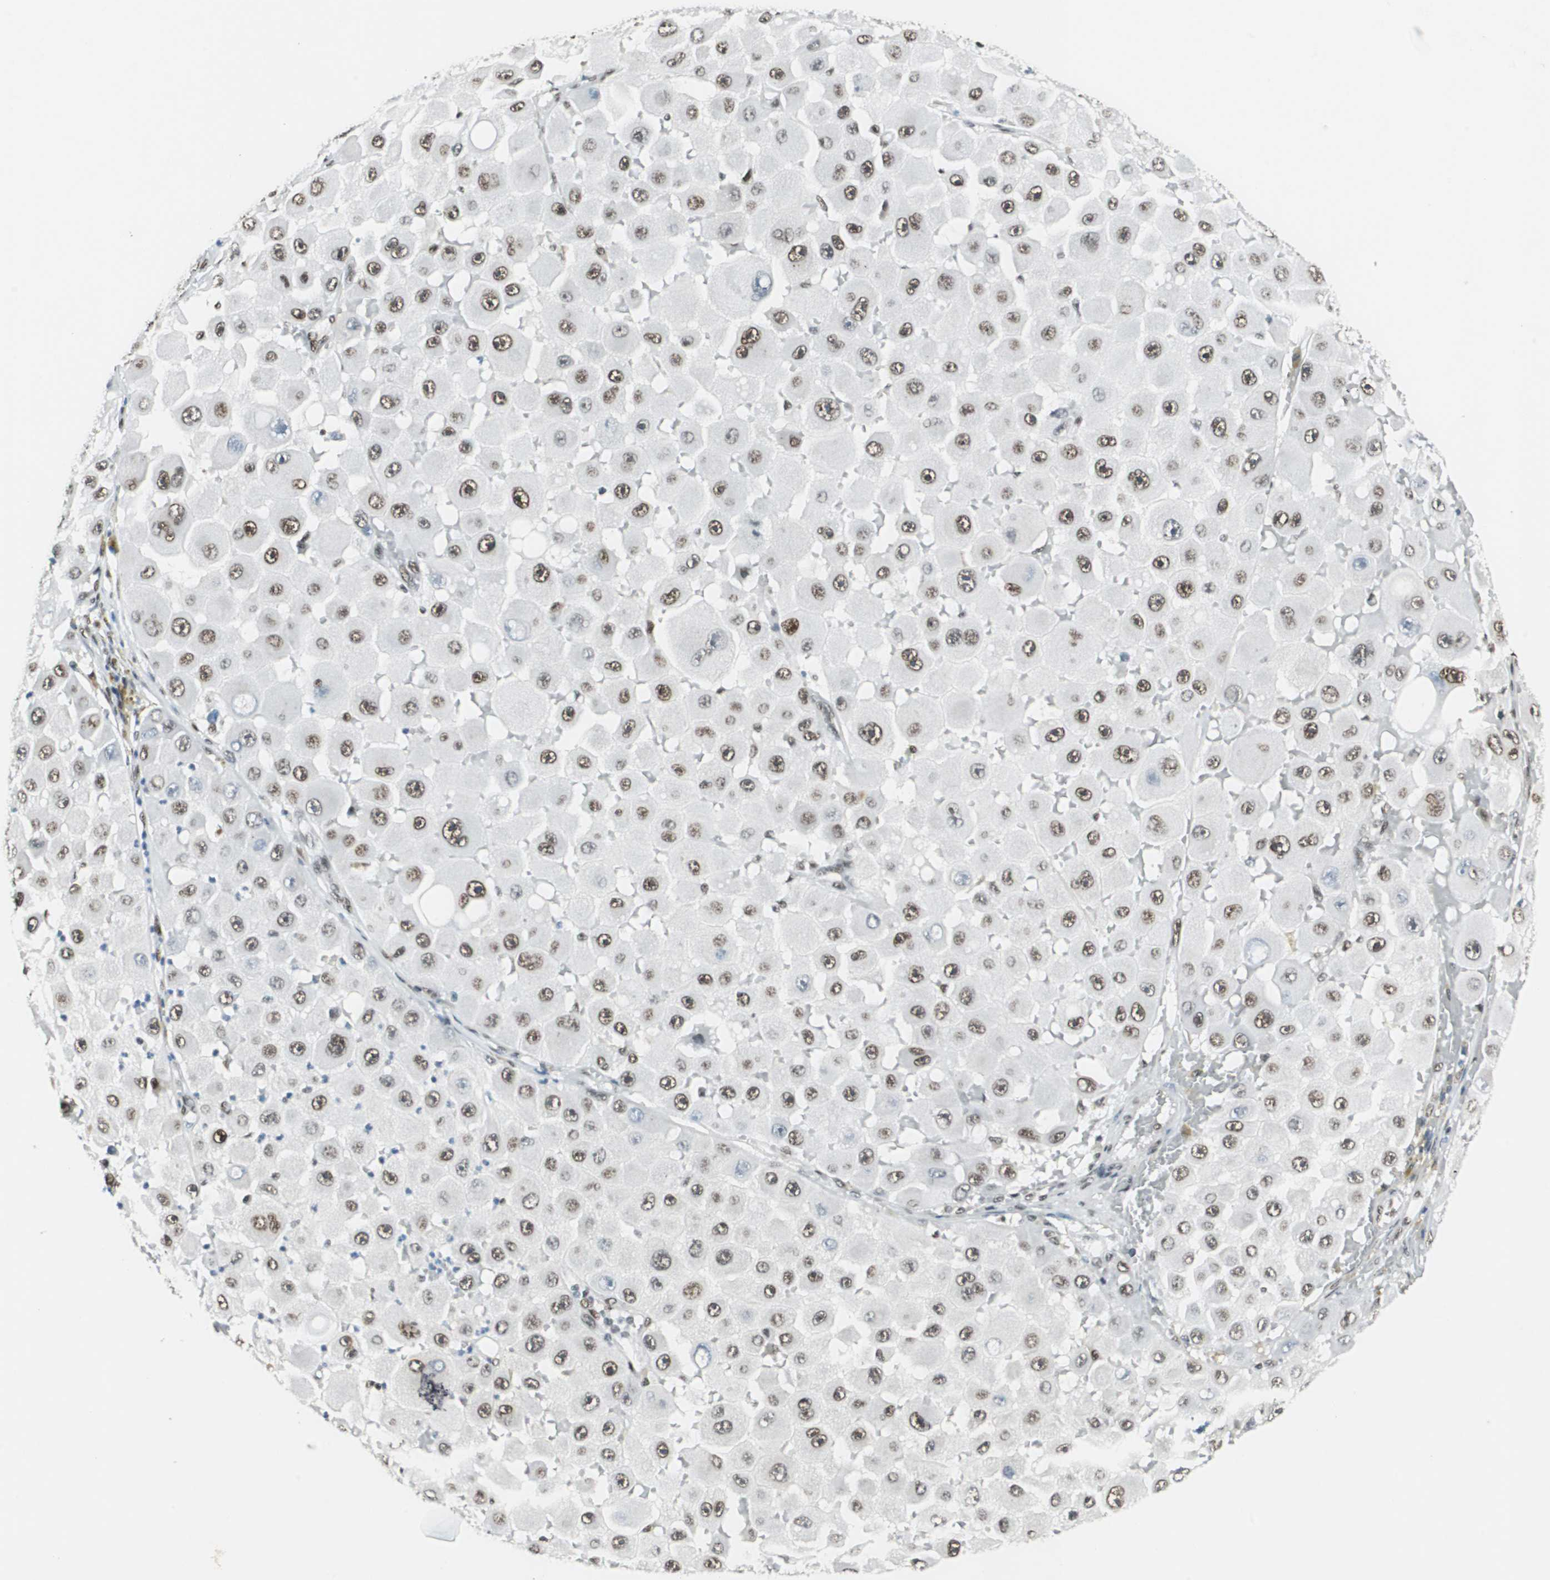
{"staining": {"intensity": "moderate", "quantity": ">75%", "location": "nuclear"}, "tissue": "melanoma", "cell_type": "Tumor cells", "image_type": "cancer", "snomed": [{"axis": "morphology", "description": "Malignant melanoma, NOS"}, {"axis": "topography", "description": "Skin"}], "caption": "The immunohistochemical stain highlights moderate nuclear expression in tumor cells of malignant melanoma tissue.", "gene": "ZBTB17", "patient": {"sex": "female", "age": 81}}